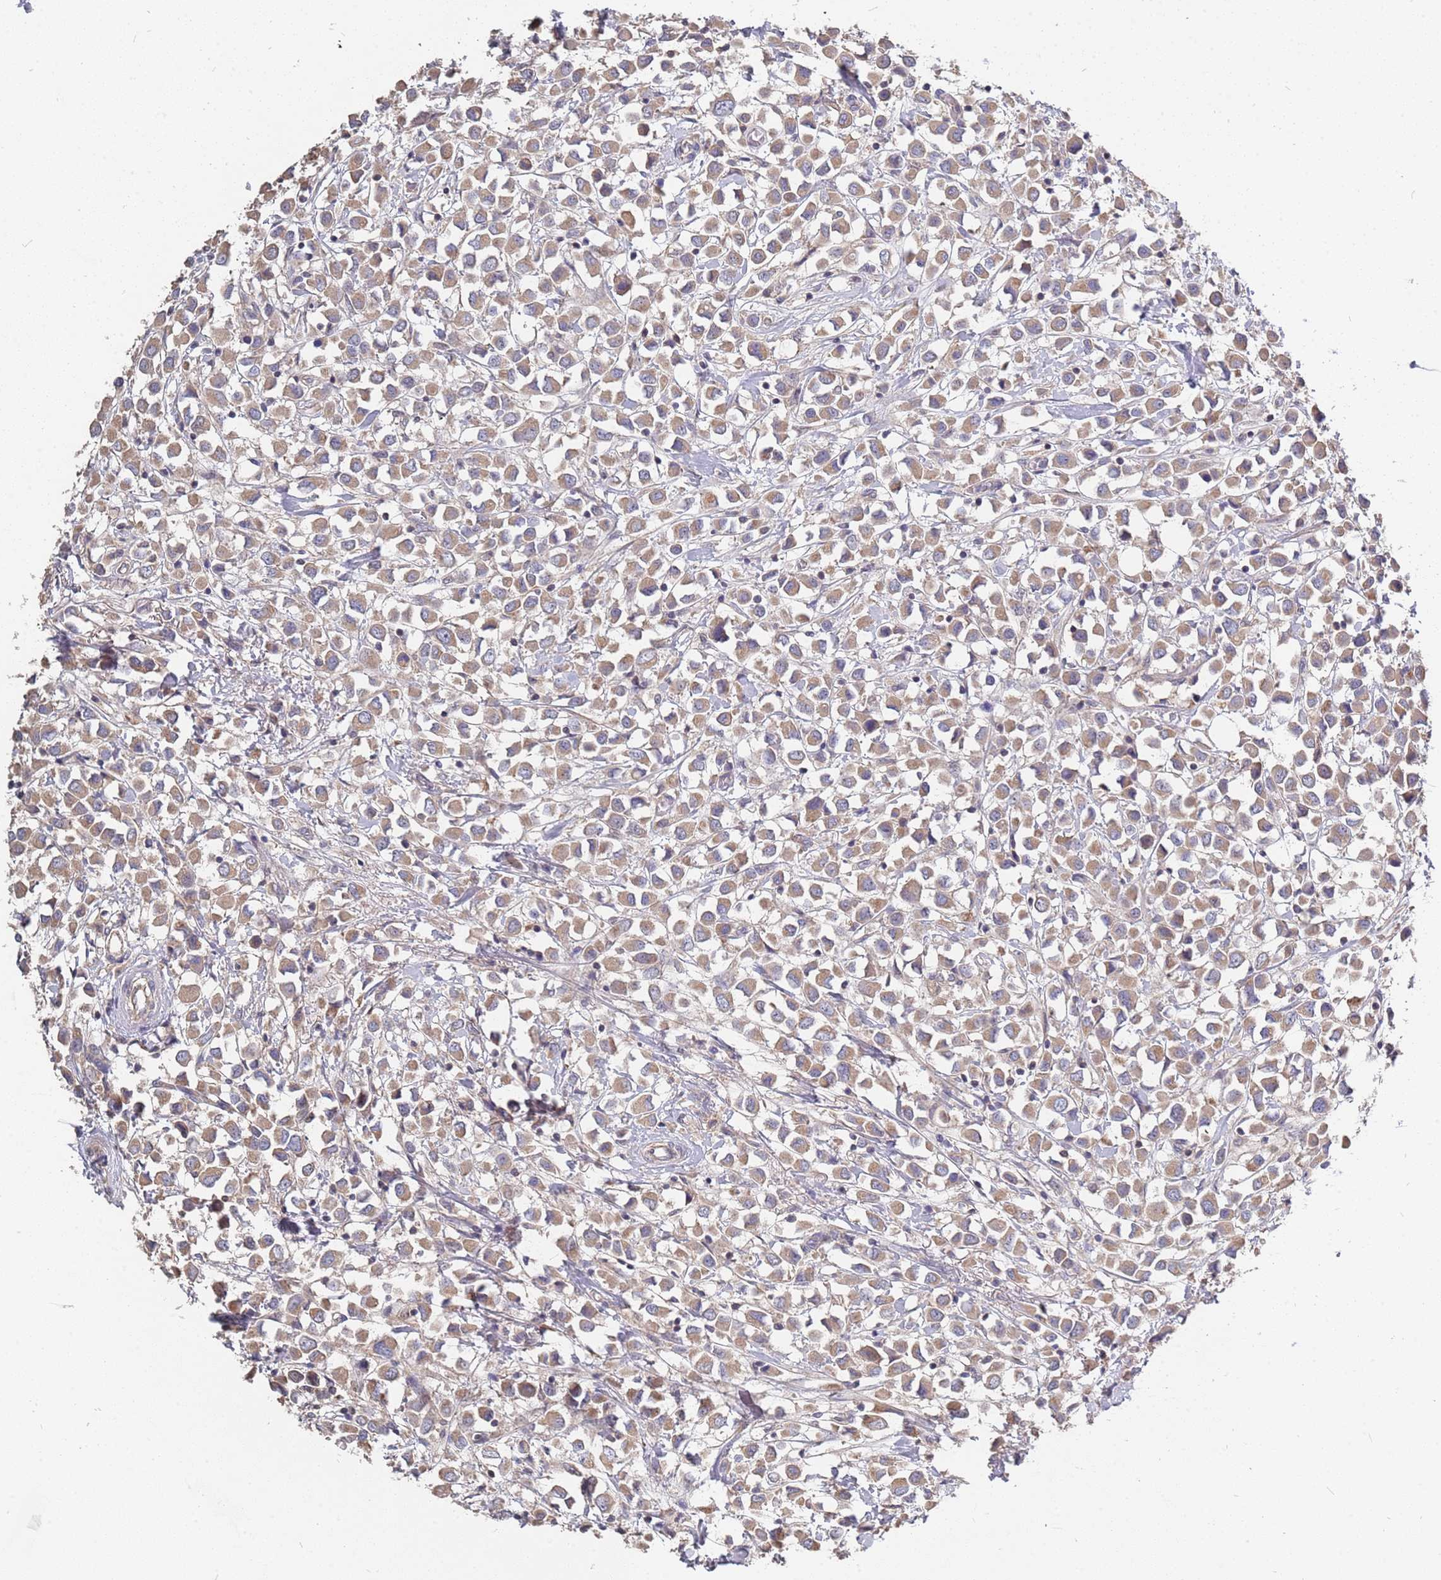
{"staining": {"intensity": "weak", "quantity": ">75%", "location": "cytoplasmic/membranous"}, "tissue": "breast cancer", "cell_type": "Tumor cells", "image_type": "cancer", "snomed": [{"axis": "morphology", "description": "Duct carcinoma"}, {"axis": "topography", "description": "Breast"}], "caption": "Invasive ductal carcinoma (breast) tissue exhibits weak cytoplasmic/membranous positivity in approximately >75% of tumor cells (brown staining indicates protein expression, while blue staining denotes nuclei).", "gene": "TCEANC2", "patient": {"sex": "female", "age": 61}}